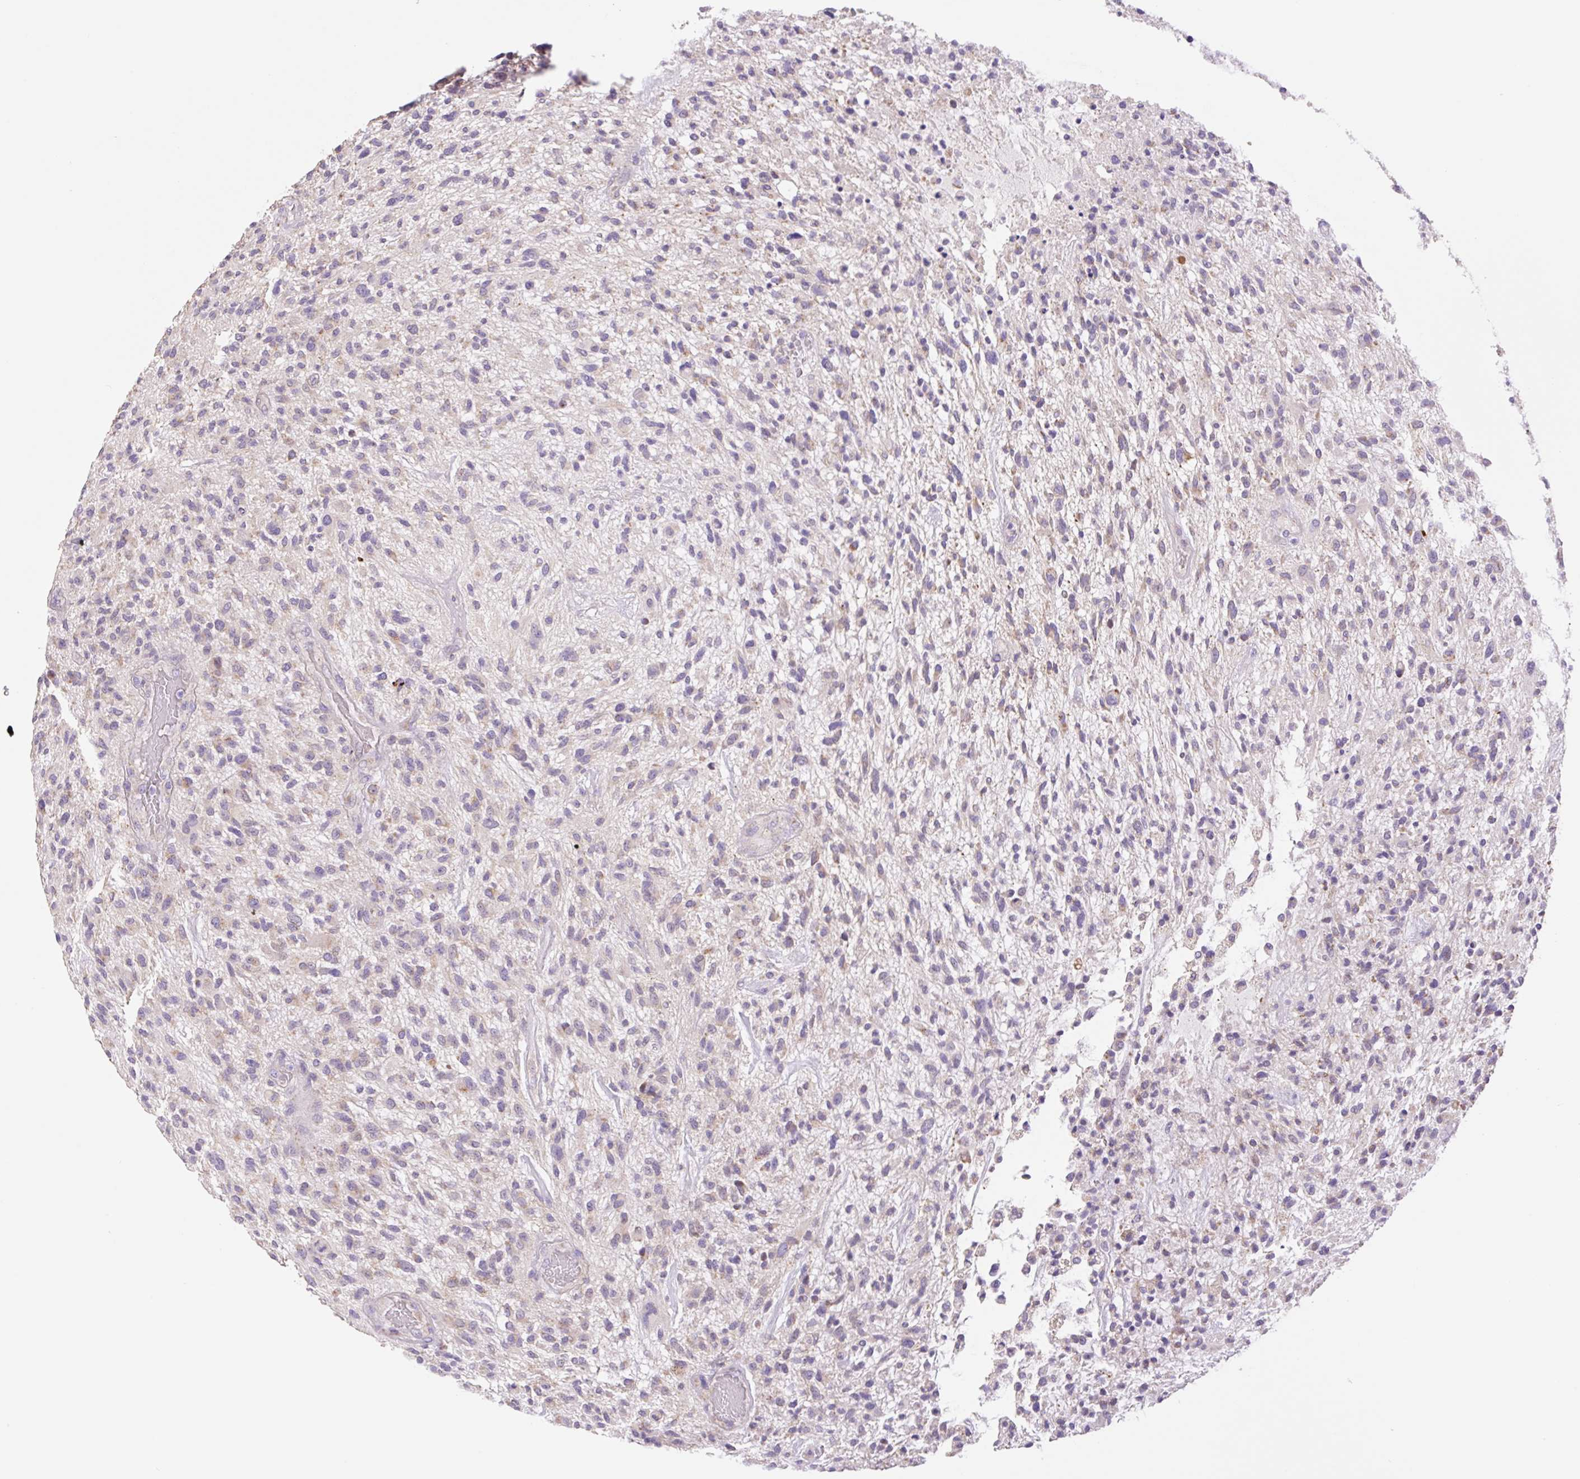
{"staining": {"intensity": "weak", "quantity": "<25%", "location": "cytoplasmic/membranous"}, "tissue": "glioma", "cell_type": "Tumor cells", "image_type": "cancer", "snomed": [{"axis": "morphology", "description": "Glioma, malignant, High grade"}, {"axis": "topography", "description": "Brain"}], "caption": "Immunohistochemical staining of glioma shows no significant staining in tumor cells.", "gene": "COPZ2", "patient": {"sex": "male", "age": 47}}